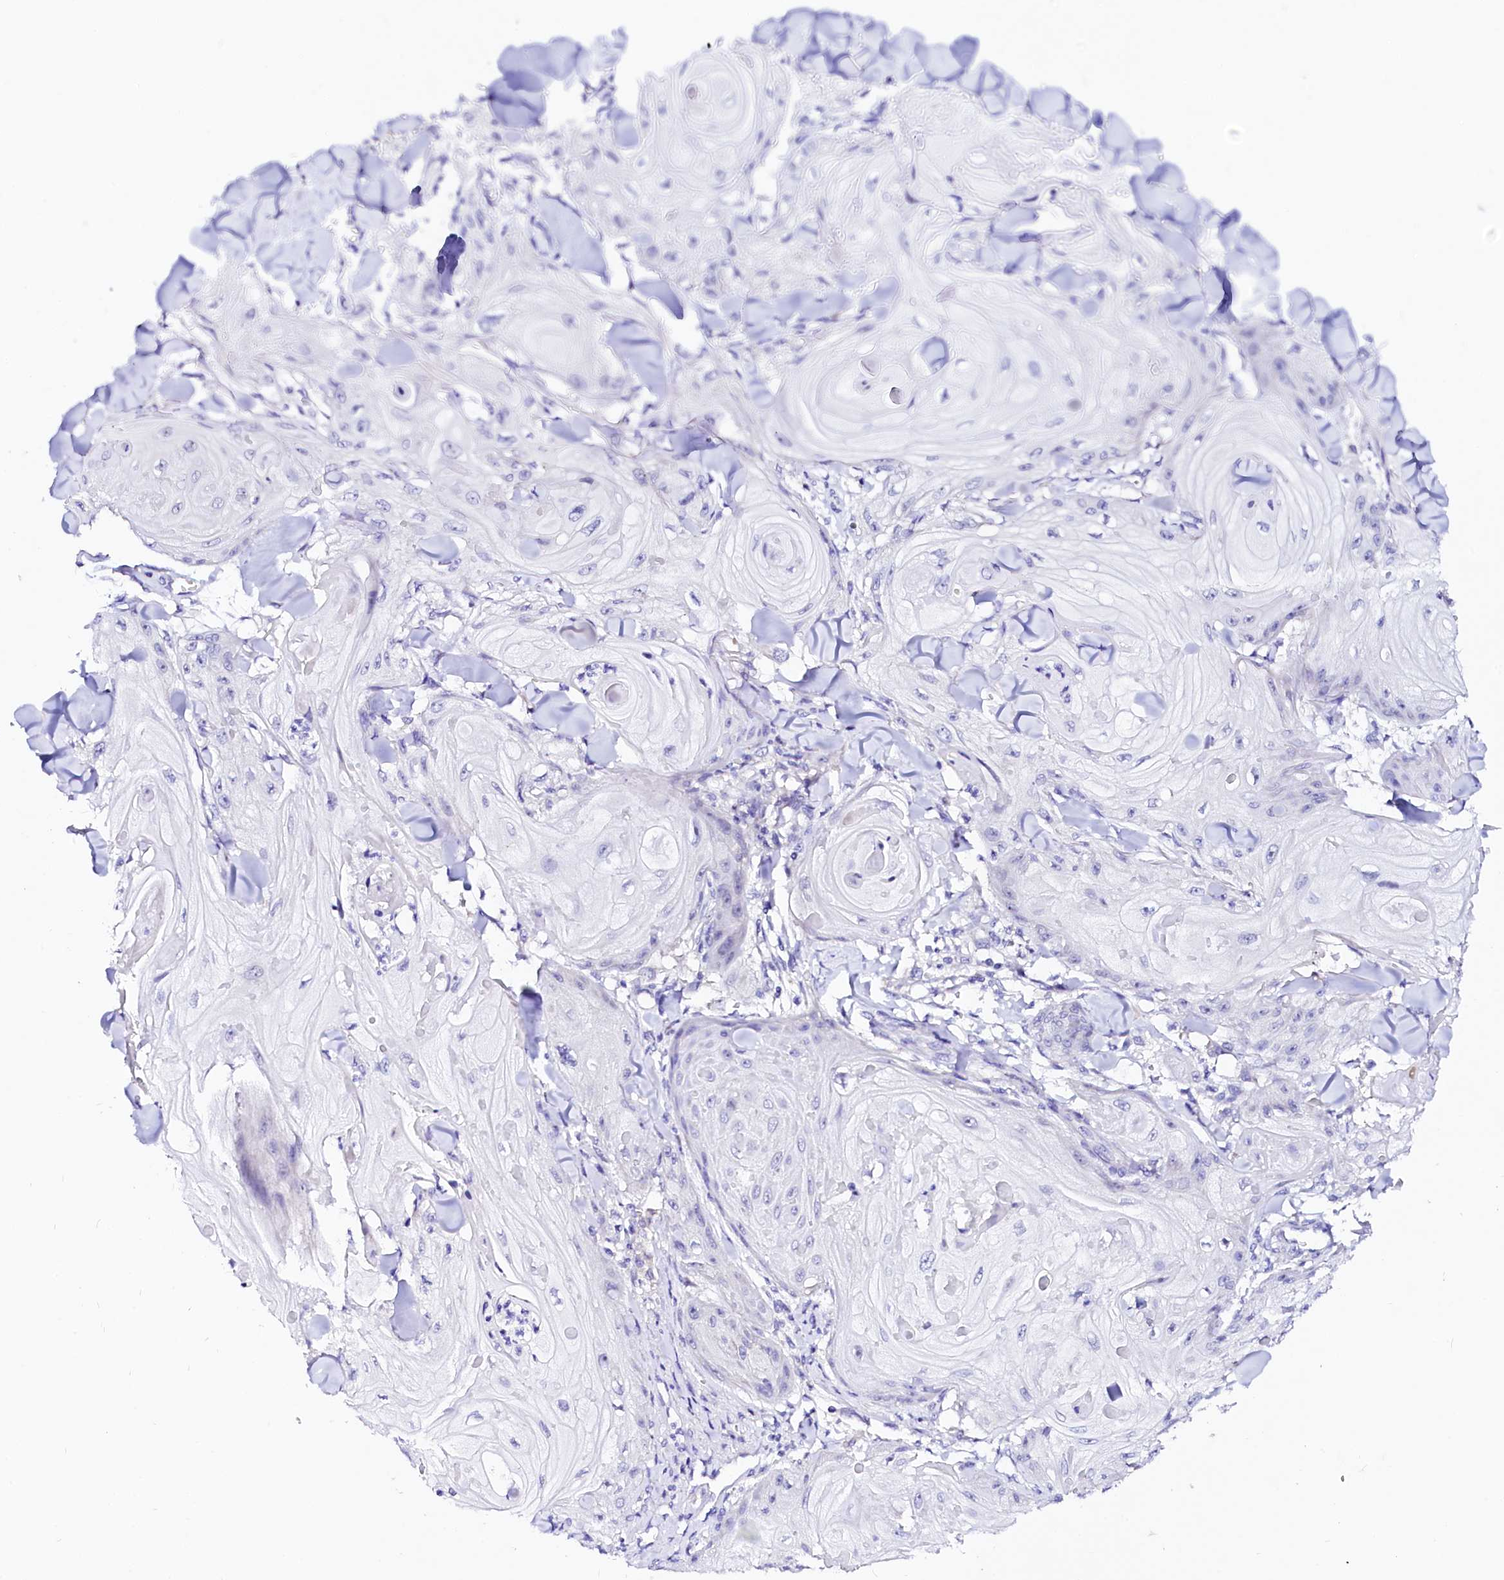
{"staining": {"intensity": "negative", "quantity": "none", "location": "none"}, "tissue": "skin cancer", "cell_type": "Tumor cells", "image_type": "cancer", "snomed": [{"axis": "morphology", "description": "Squamous cell carcinoma, NOS"}, {"axis": "topography", "description": "Skin"}], "caption": "Immunohistochemistry (IHC) of human skin squamous cell carcinoma exhibits no expression in tumor cells.", "gene": "BTBD16", "patient": {"sex": "male", "age": 74}}